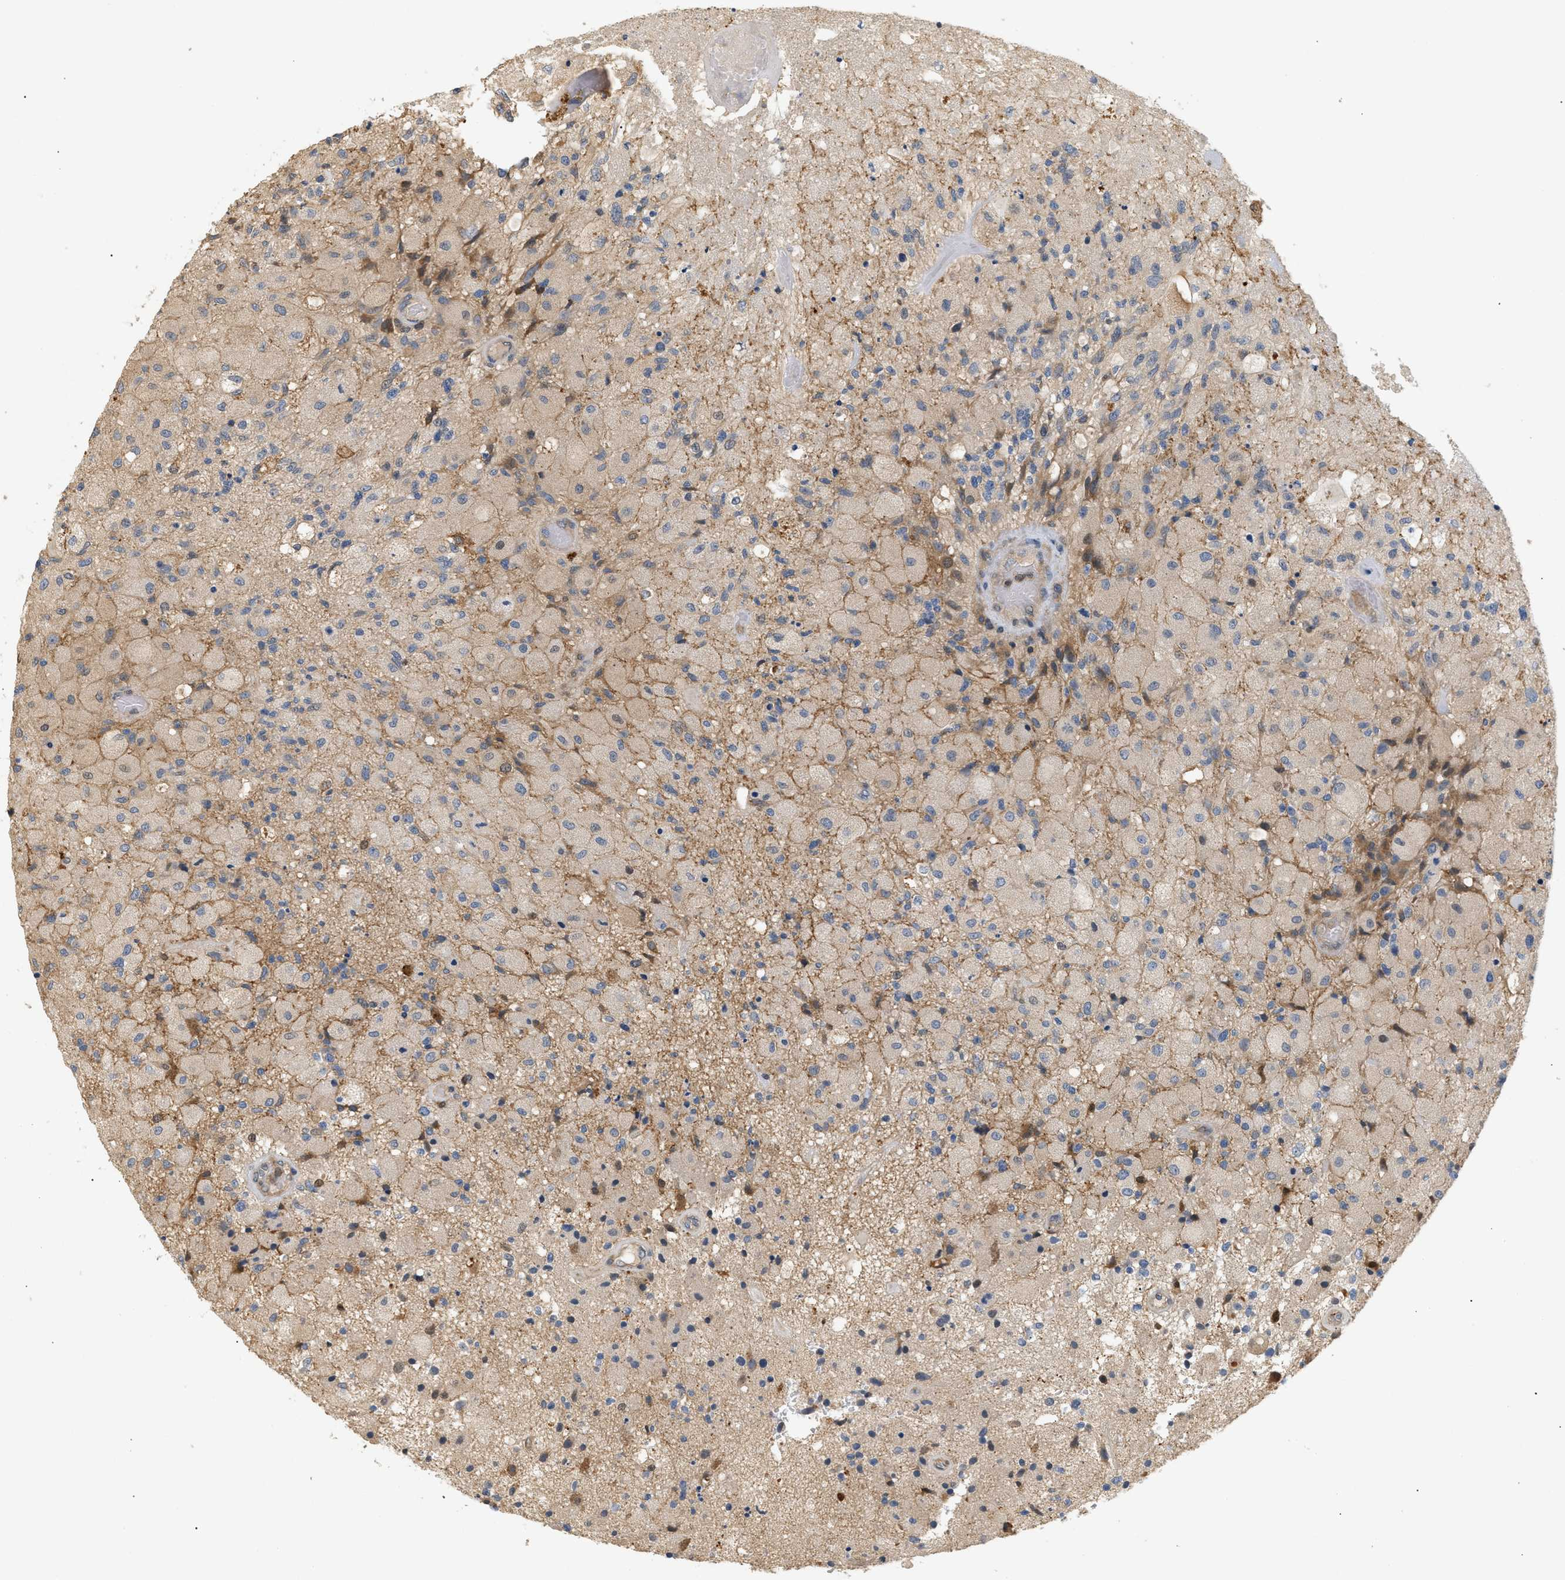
{"staining": {"intensity": "weak", "quantity": "<25%", "location": "cytoplasmic/membranous"}, "tissue": "glioma", "cell_type": "Tumor cells", "image_type": "cancer", "snomed": [{"axis": "morphology", "description": "Normal tissue, NOS"}, {"axis": "morphology", "description": "Glioma, malignant, High grade"}, {"axis": "topography", "description": "Cerebral cortex"}], "caption": "Immunohistochemistry (IHC) of glioma demonstrates no expression in tumor cells.", "gene": "FARS2", "patient": {"sex": "male", "age": 77}}